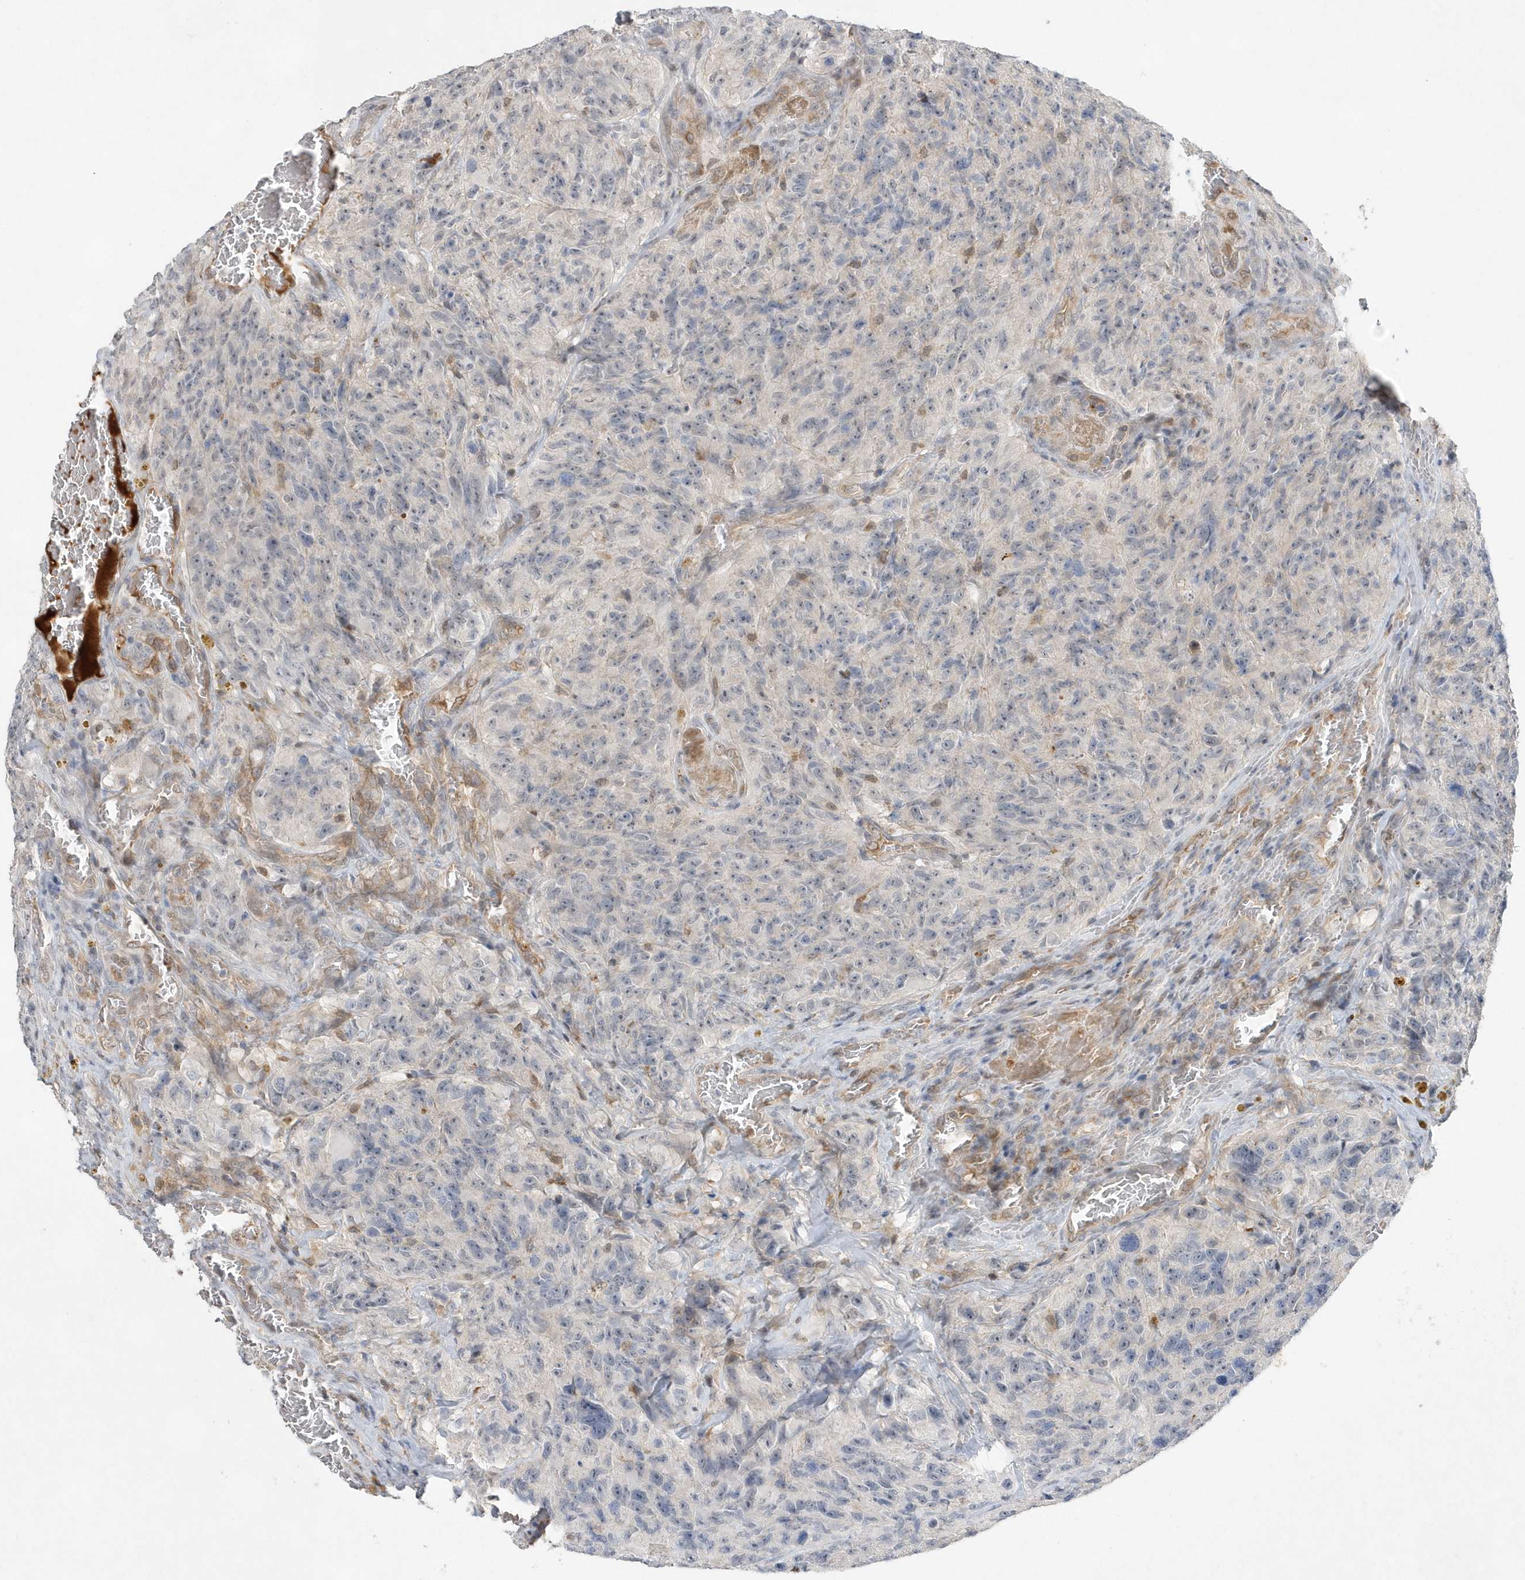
{"staining": {"intensity": "negative", "quantity": "none", "location": "none"}, "tissue": "glioma", "cell_type": "Tumor cells", "image_type": "cancer", "snomed": [{"axis": "morphology", "description": "Glioma, malignant, High grade"}, {"axis": "topography", "description": "Brain"}], "caption": "Malignant glioma (high-grade) was stained to show a protein in brown. There is no significant staining in tumor cells.", "gene": "TMEM132B", "patient": {"sex": "male", "age": 69}}